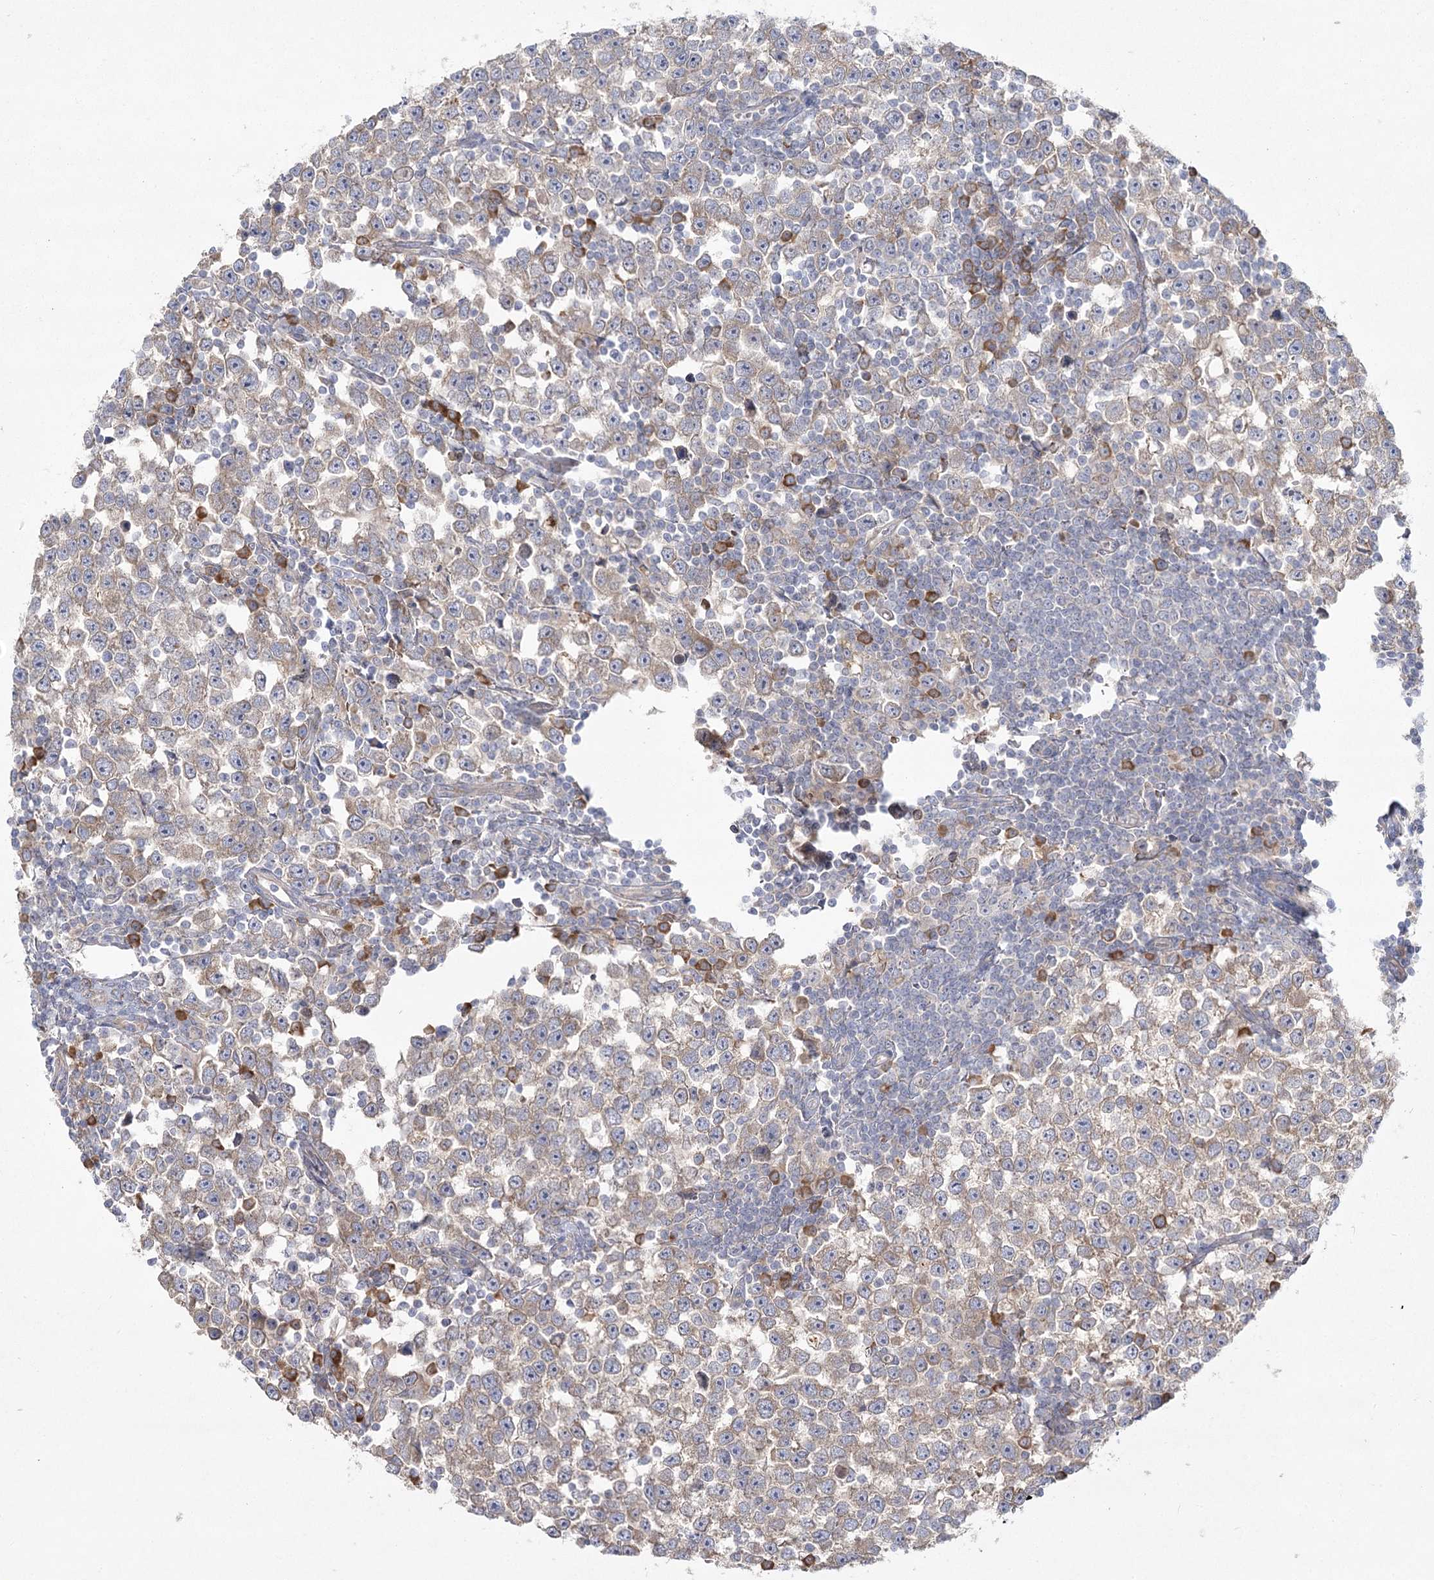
{"staining": {"intensity": "weak", "quantity": "<25%", "location": "cytoplasmic/membranous"}, "tissue": "testis cancer", "cell_type": "Tumor cells", "image_type": "cancer", "snomed": [{"axis": "morphology", "description": "Normal tissue, NOS"}, {"axis": "morphology", "description": "Seminoma, NOS"}, {"axis": "topography", "description": "Testis"}], "caption": "Tumor cells show no significant protein expression in seminoma (testis). The staining is performed using DAB brown chromogen with nuclei counter-stained in using hematoxylin.", "gene": "CAMTA1", "patient": {"sex": "male", "age": 43}}